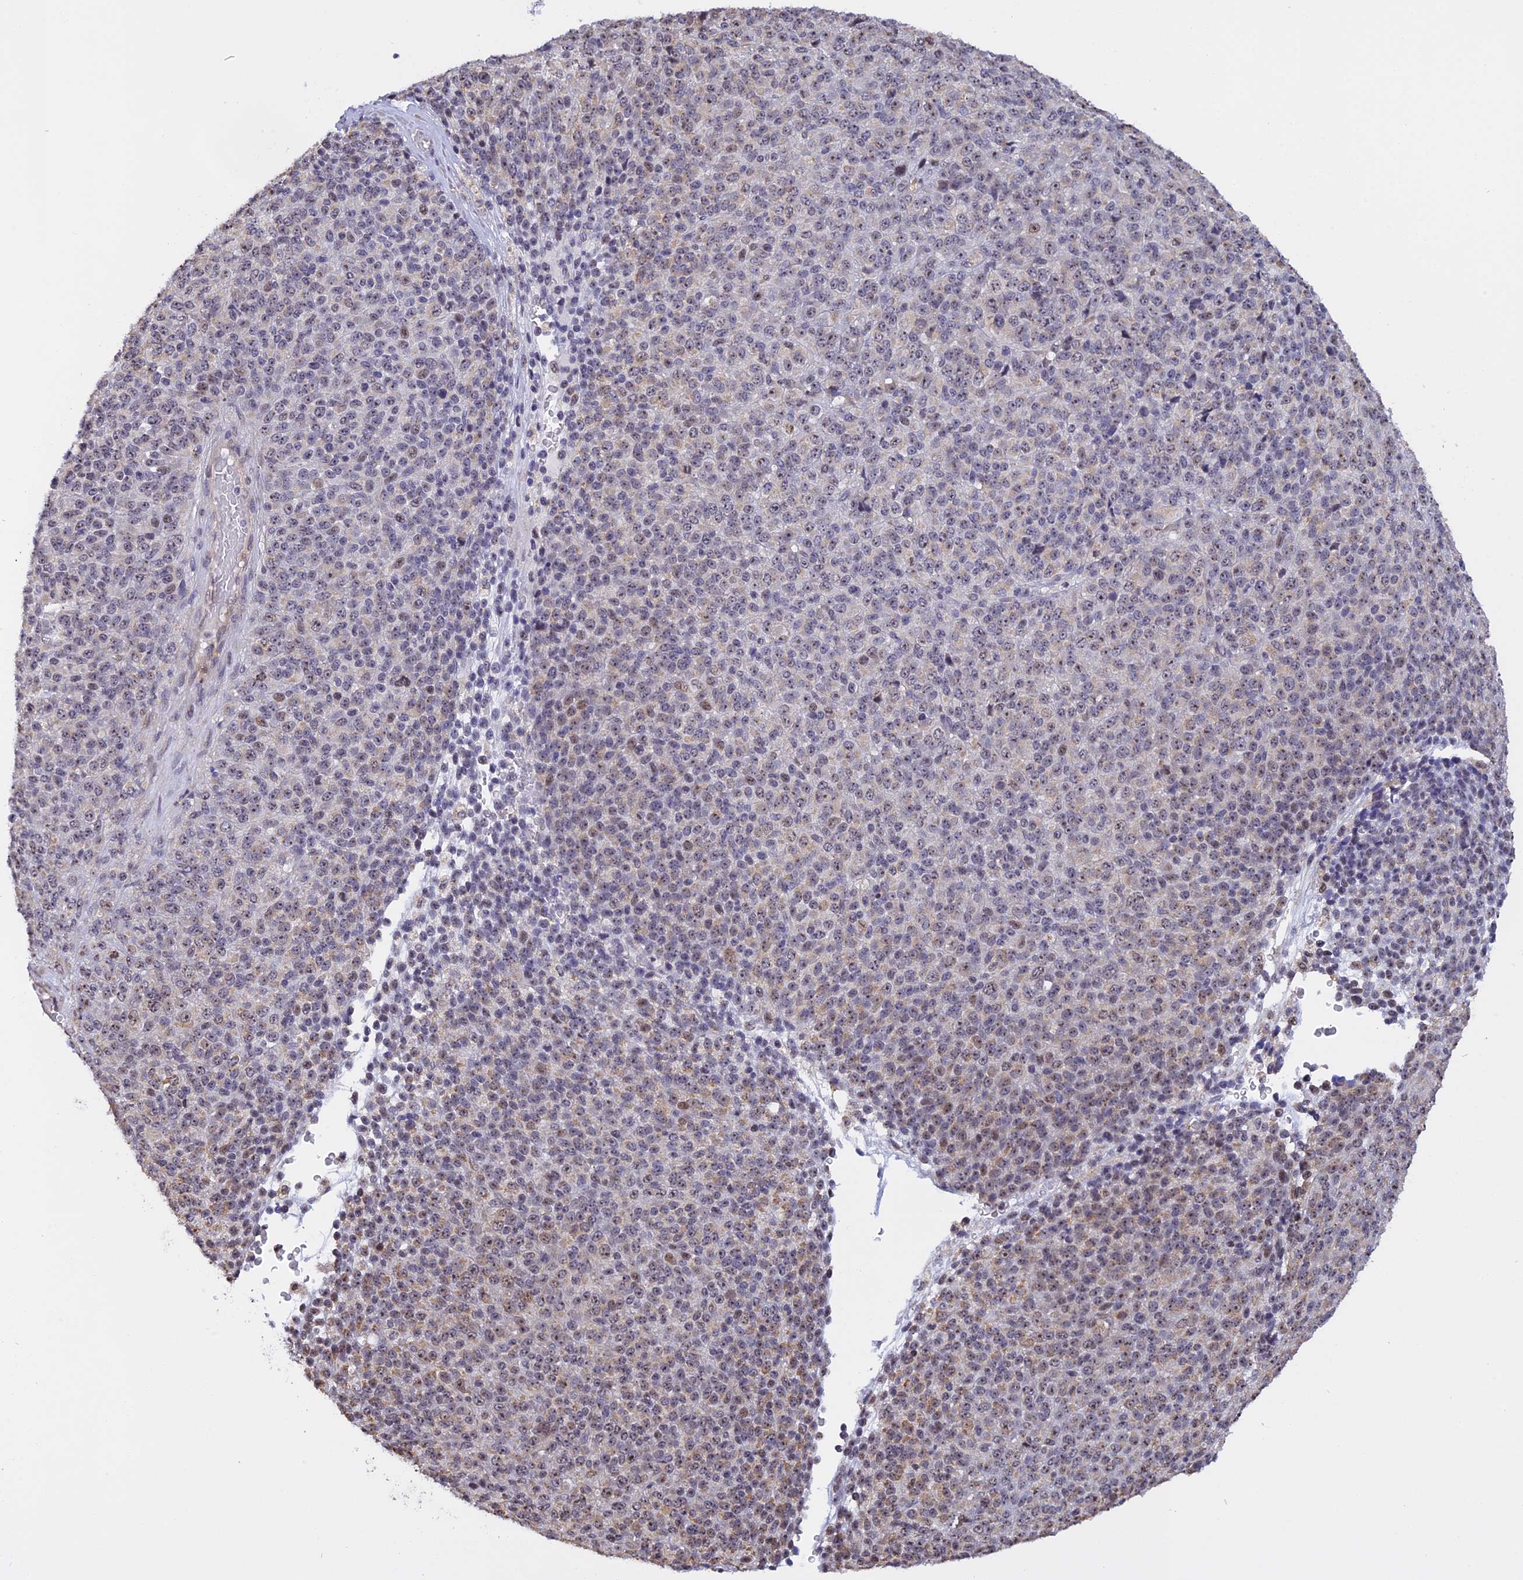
{"staining": {"intensity": "weak", "quantity": "<25%", "location": "nuclear"}, "tissue": "melanoma", "cell_type": "Tumor cells", "image_type": "cancer", "snomed": [{"axis": "morphology", "description": "Malignant melanoma, Metastatic site"}, {"axis": "topography", "description": "Brain"}], "caption": "Immunohistochemistry (IHC) micrograph of human malignant melanoma (metastatic site) stained for a protein (brown), which exhibits no positivity in tumor cells.", "gene": "MGA", "patient": {"sex": "female", "age": 56}}